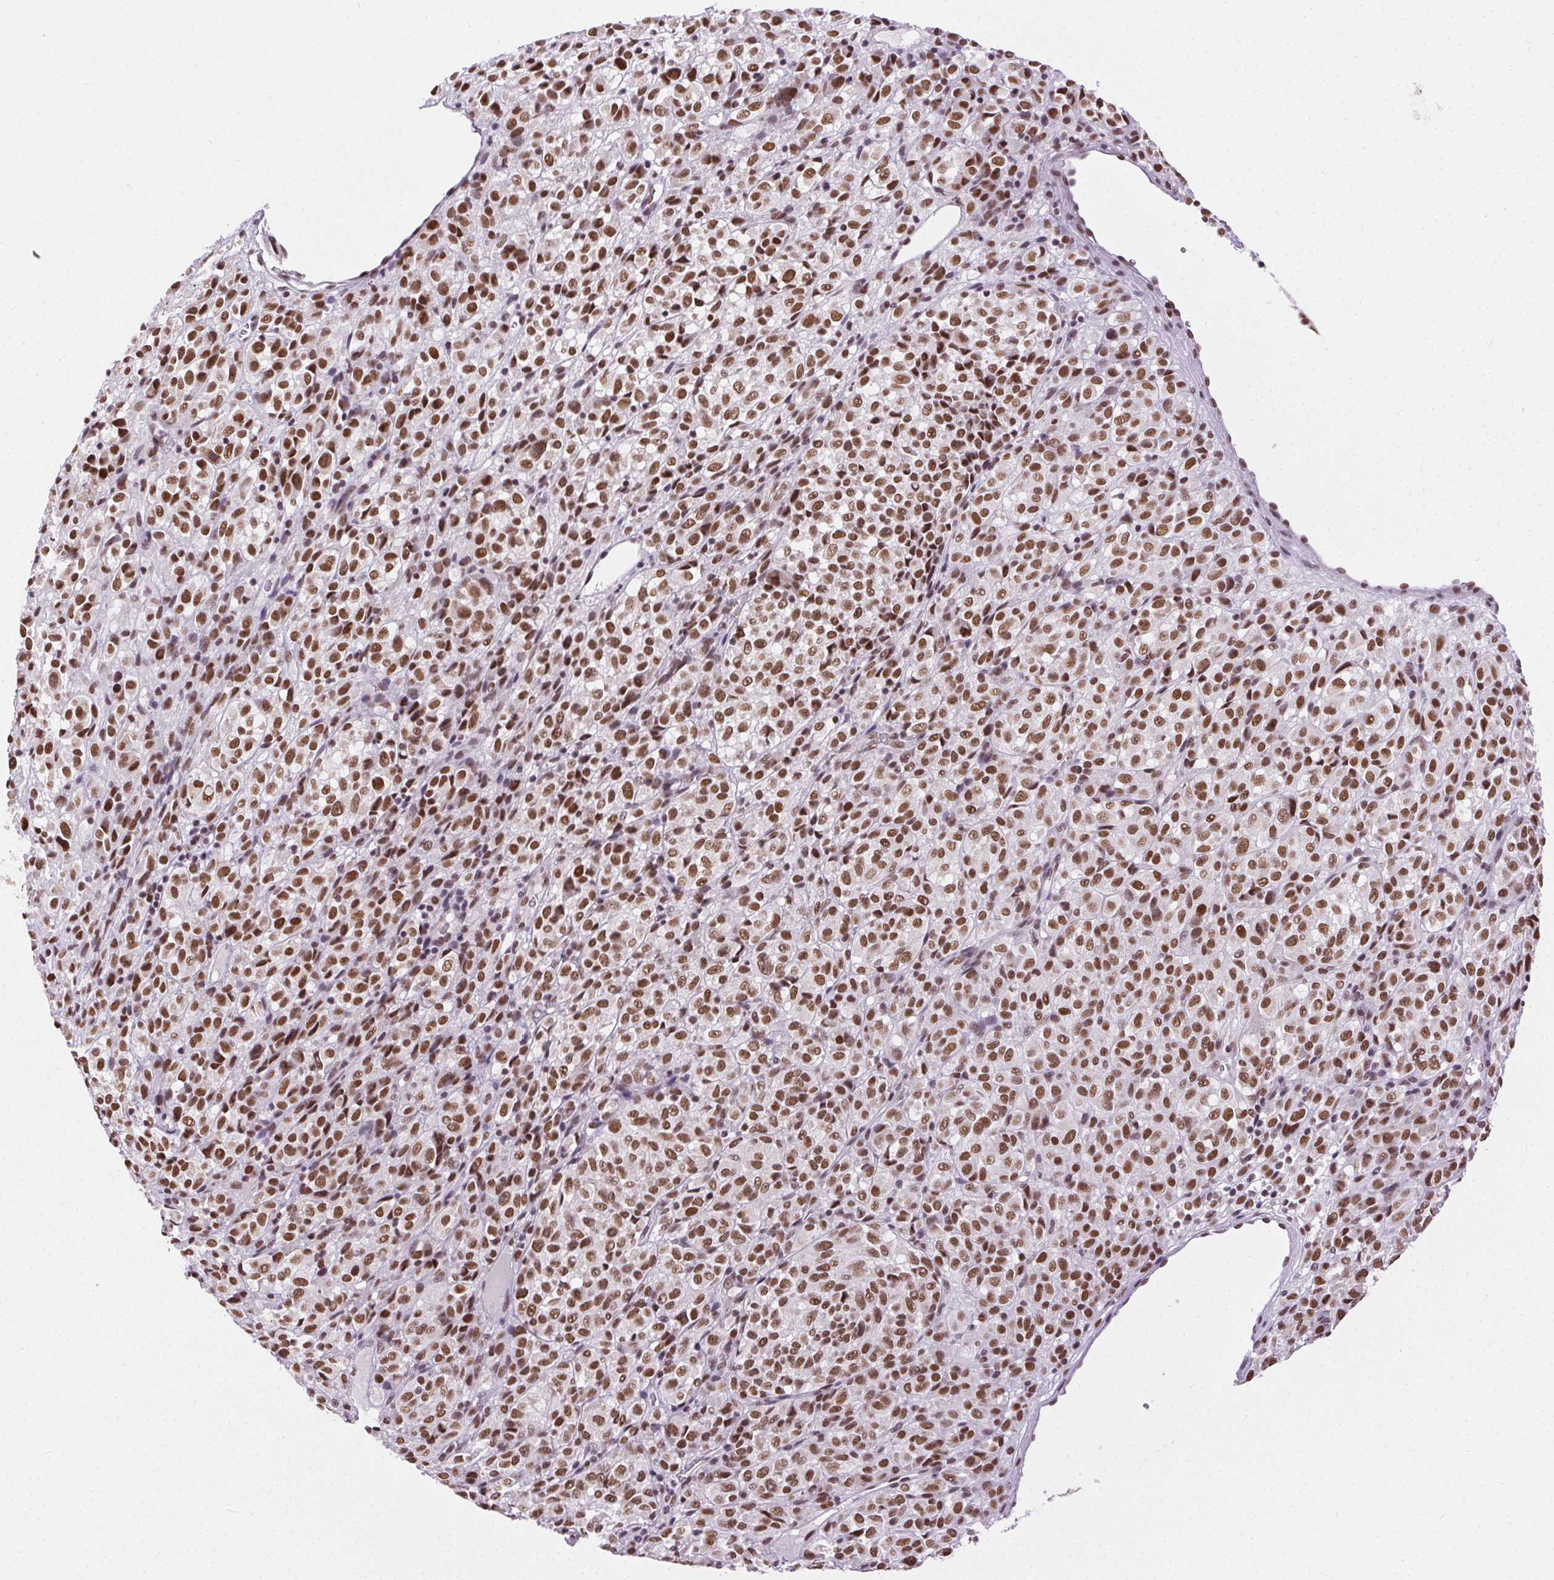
{"staining": {"intensity": "strong", "quantity": ">75%", "location": "nuclear"}, "tissue": "melanoma", "cell_type": "Tumor cells", "image_type": "cancer", "snomed": [{"axis": "morphology", "description": "Malignant melanoma, Metastatic site"}, {"axis": "topography", "description": "Brain"}], "caption": "Melanoma stained for a protein (brown) demonstrates strong nuclear positive positivity in about >75% of tumor cells.", "gene": "TRA2B", "patient": {"sex": "female", "age": 56}}